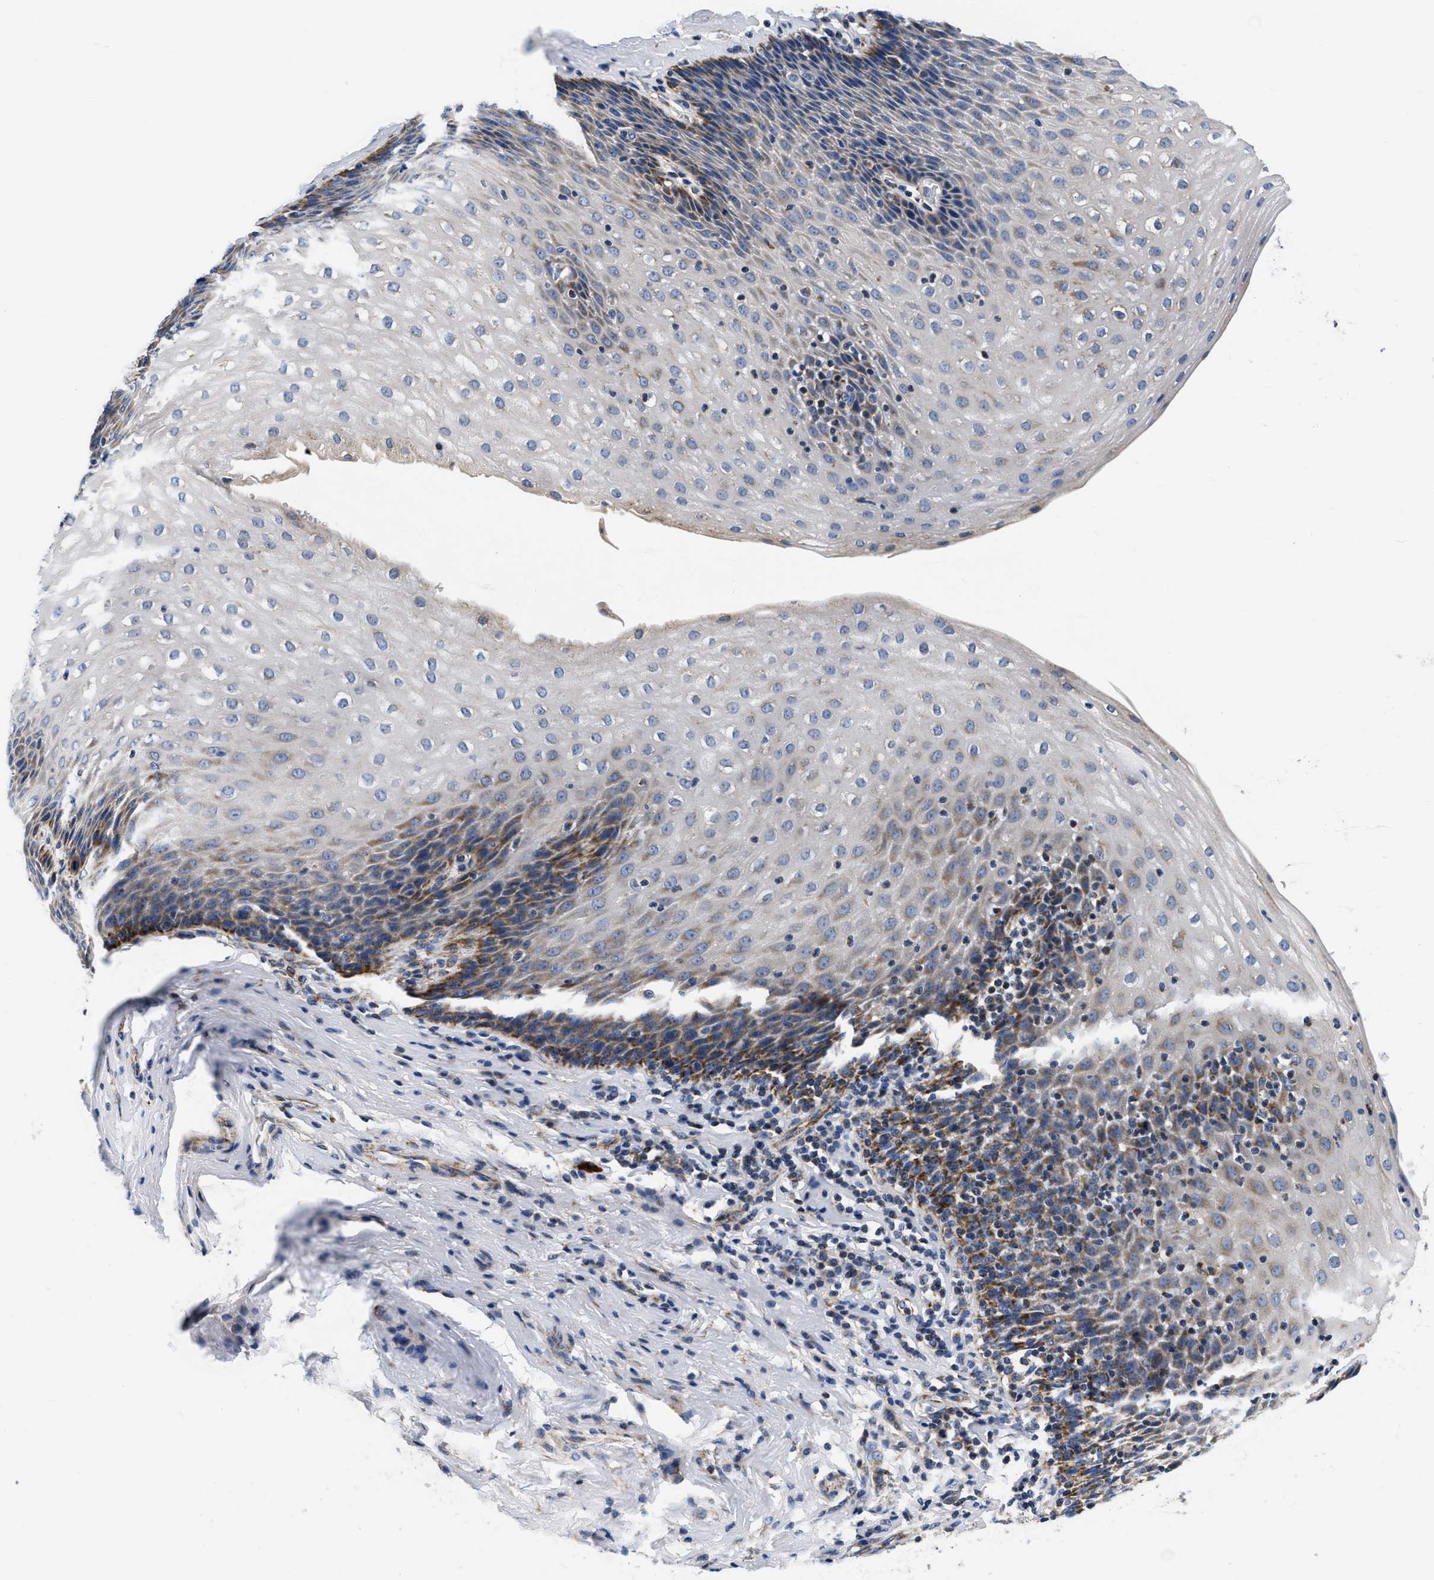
{"staining": {"intensity": "moderate", "quantity": "<25%", "location": "cytoplasmic/membranous"}, "tissue": "esophagus", "cell_type": "Squamous epithelial cells", "image_type": "normal", "snomed": [{"axis": "morphology", "description": "Normal tissue, NOS"}, {"axis": "topography", "description": "Esophagus"}], "caption": "A brown stain labels moderate cytoplasmic/membranous positivity of a protein in squamous epithelial cells of normal human esophagus. Using DAB (3,3'-diaminobenzidine) (brown) and hematoxylin (blue) stains, captured at high magnification using brightfield microscopy.", "gene": "PDP1", "patient": {"sex": "female", "age": 61}}